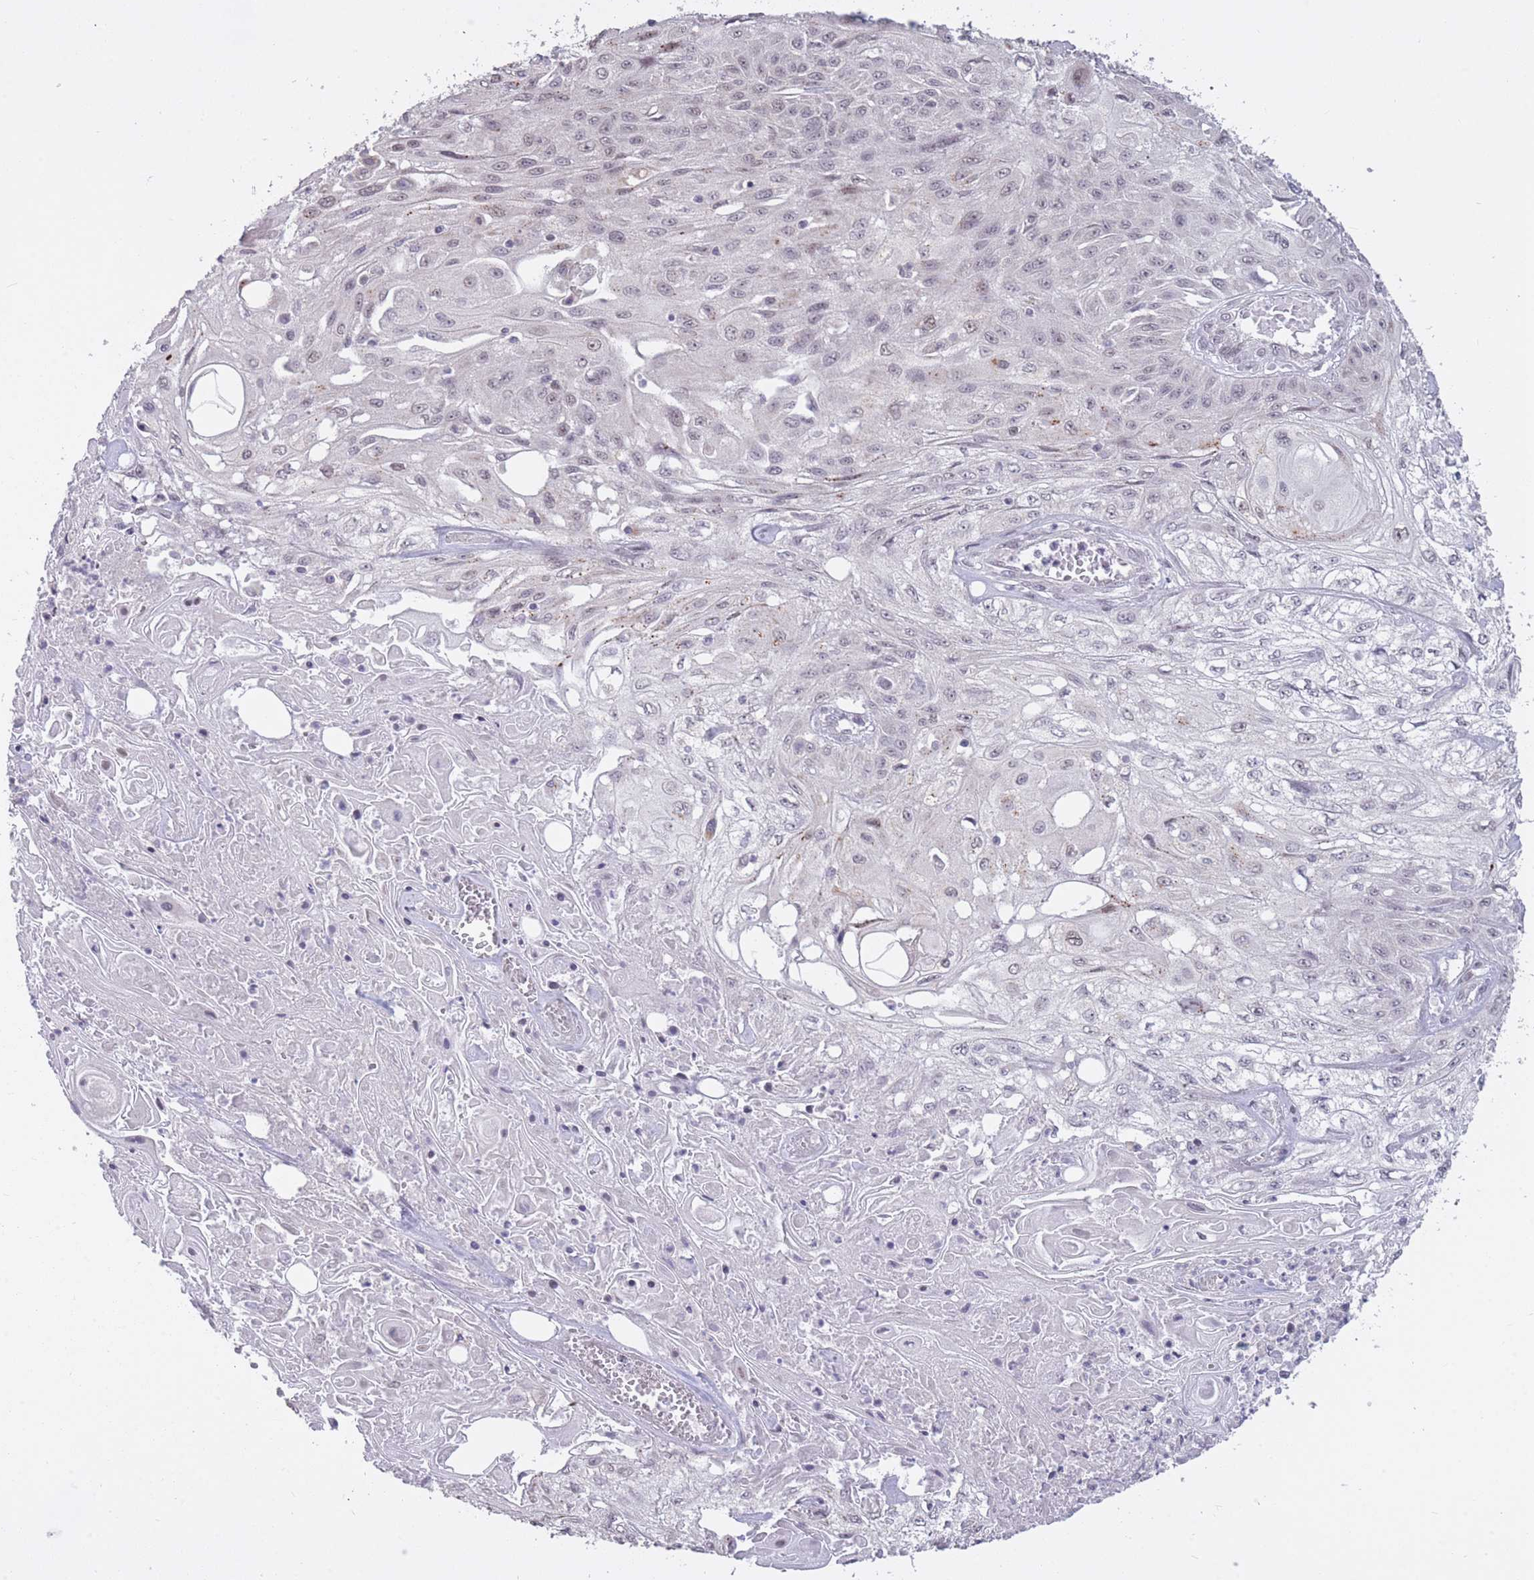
{"staining": {"intensity": "negative", "quantity": "none", "location": "none"}, "tissue": "skin cancer", "cell_type": "Tumor cells", "image_type": "cancer", "snomed": [{"axis": "morphology", "description": "Squamous cell carcinoma, NOS"}, {"axis": "morphology", "description": "Squamous cell carcinoma, metastatic, NOS"}, {"axis": "topography", "description": "Skin"}, {"axis": "topography", "description": "Lymph node"}], "caption": "High magnification brightfield microscopy of skin cancer stained with DAB (3,3'-diaminobenzidine) (brown) and counterstained with hematoxylin (blue): tumor cells show no significant positivity.", "gene": "HNRNPUL1", "patient": {"sex": "male", "age": 75}}